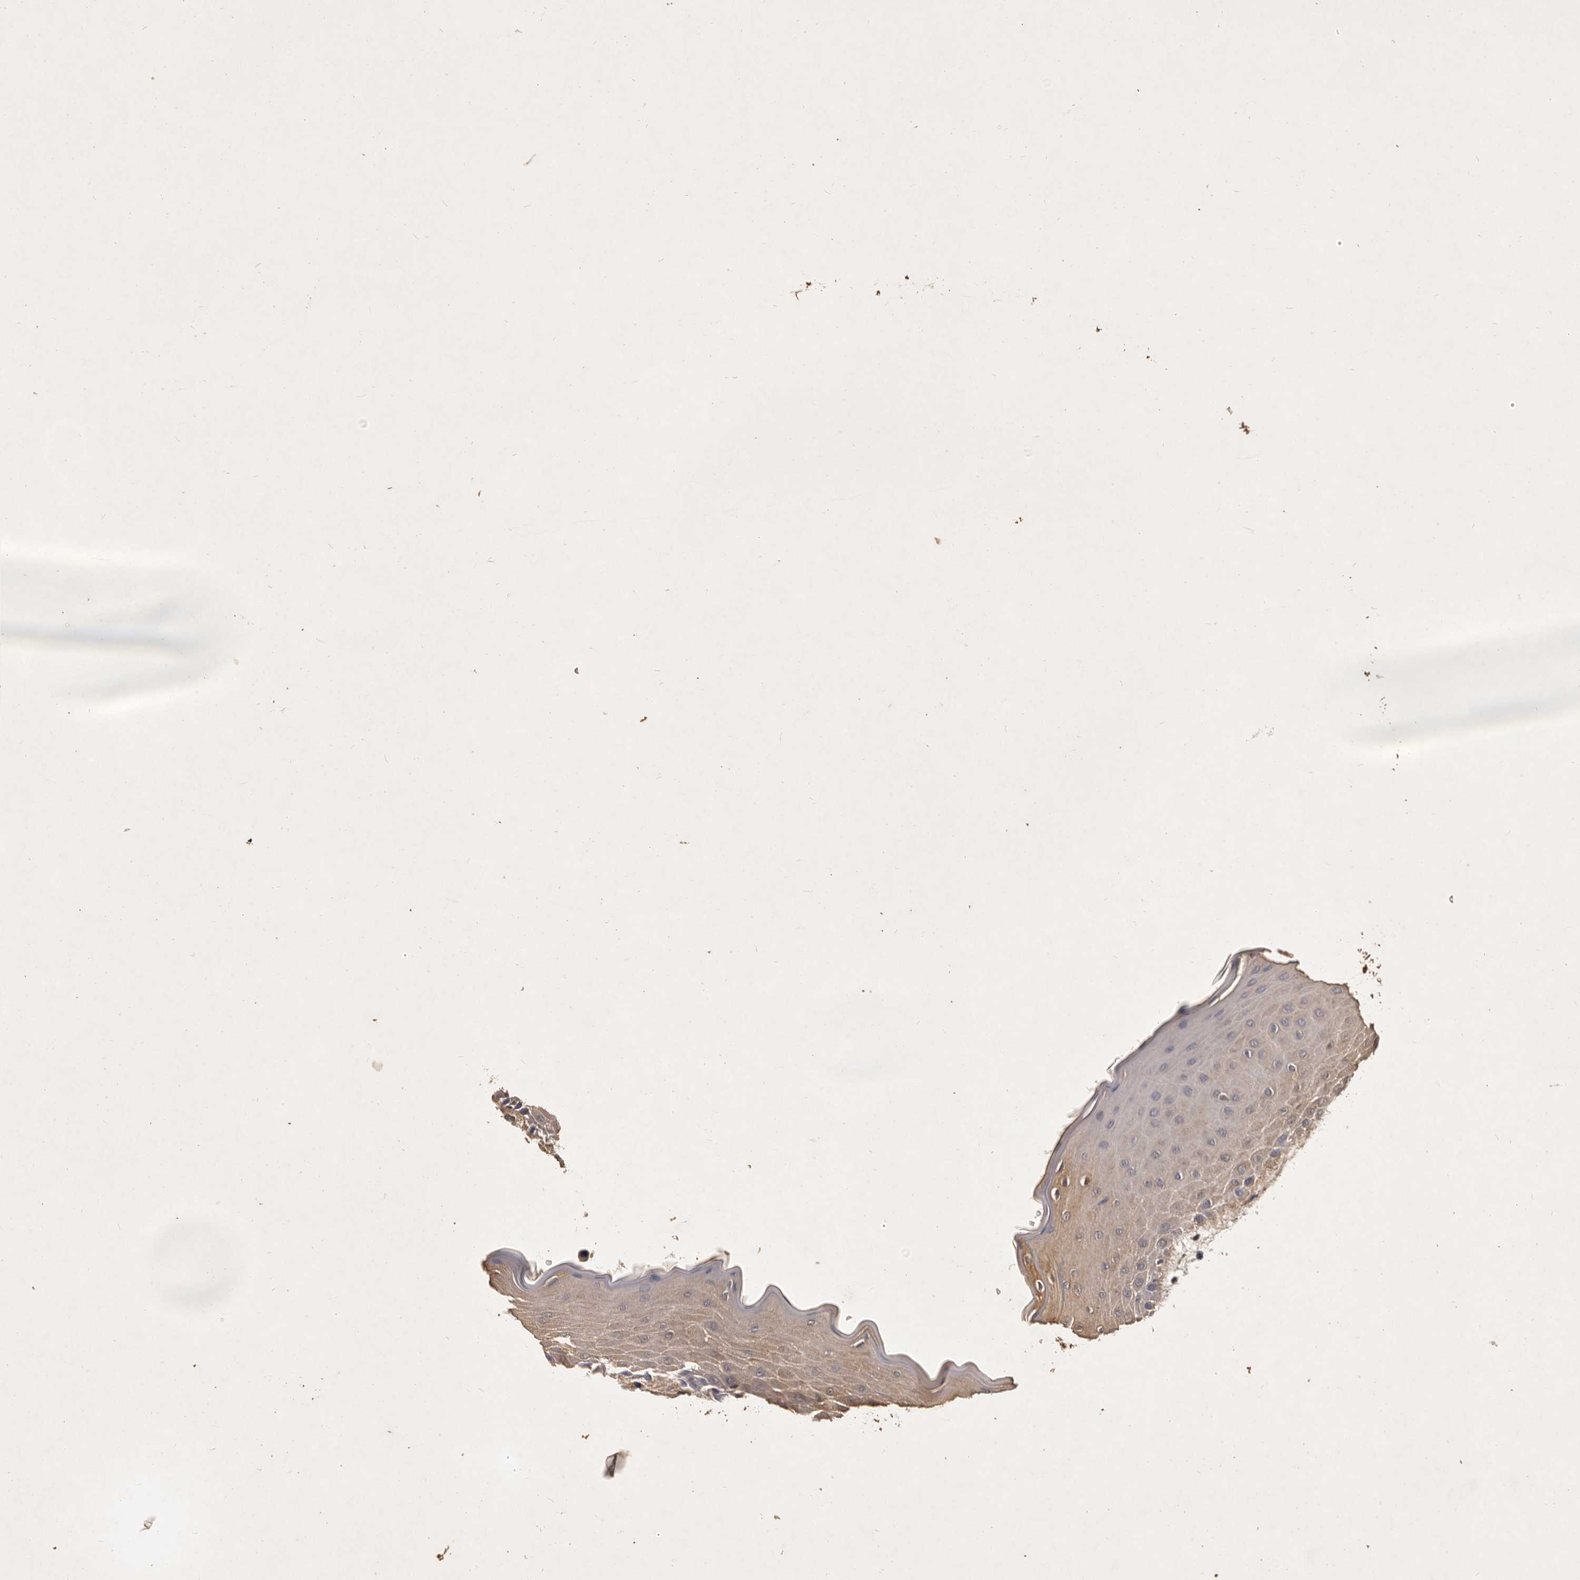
{"staining": {"intensity": "strong", "quantity": "25%-75%", "location": "cytoplasmic/membranous"}, "tissue": "oral mucosa", "cell_type": "Squamous epithelial cells", "image_type": "normal", "snomed": [{"axis": "morphology", "description": "Normal tissue, NOS"}, {"axis": "topography", "description": "Oral tissue"}], "caption": "A high amount of strong cytoplasmic/membranous positivity is appreciated in approximately 25%-75% of squamous epithelial cells in benign oral mucosa.", "gene": "PARS2", "patient": {"sex": "male", "age": 13}}